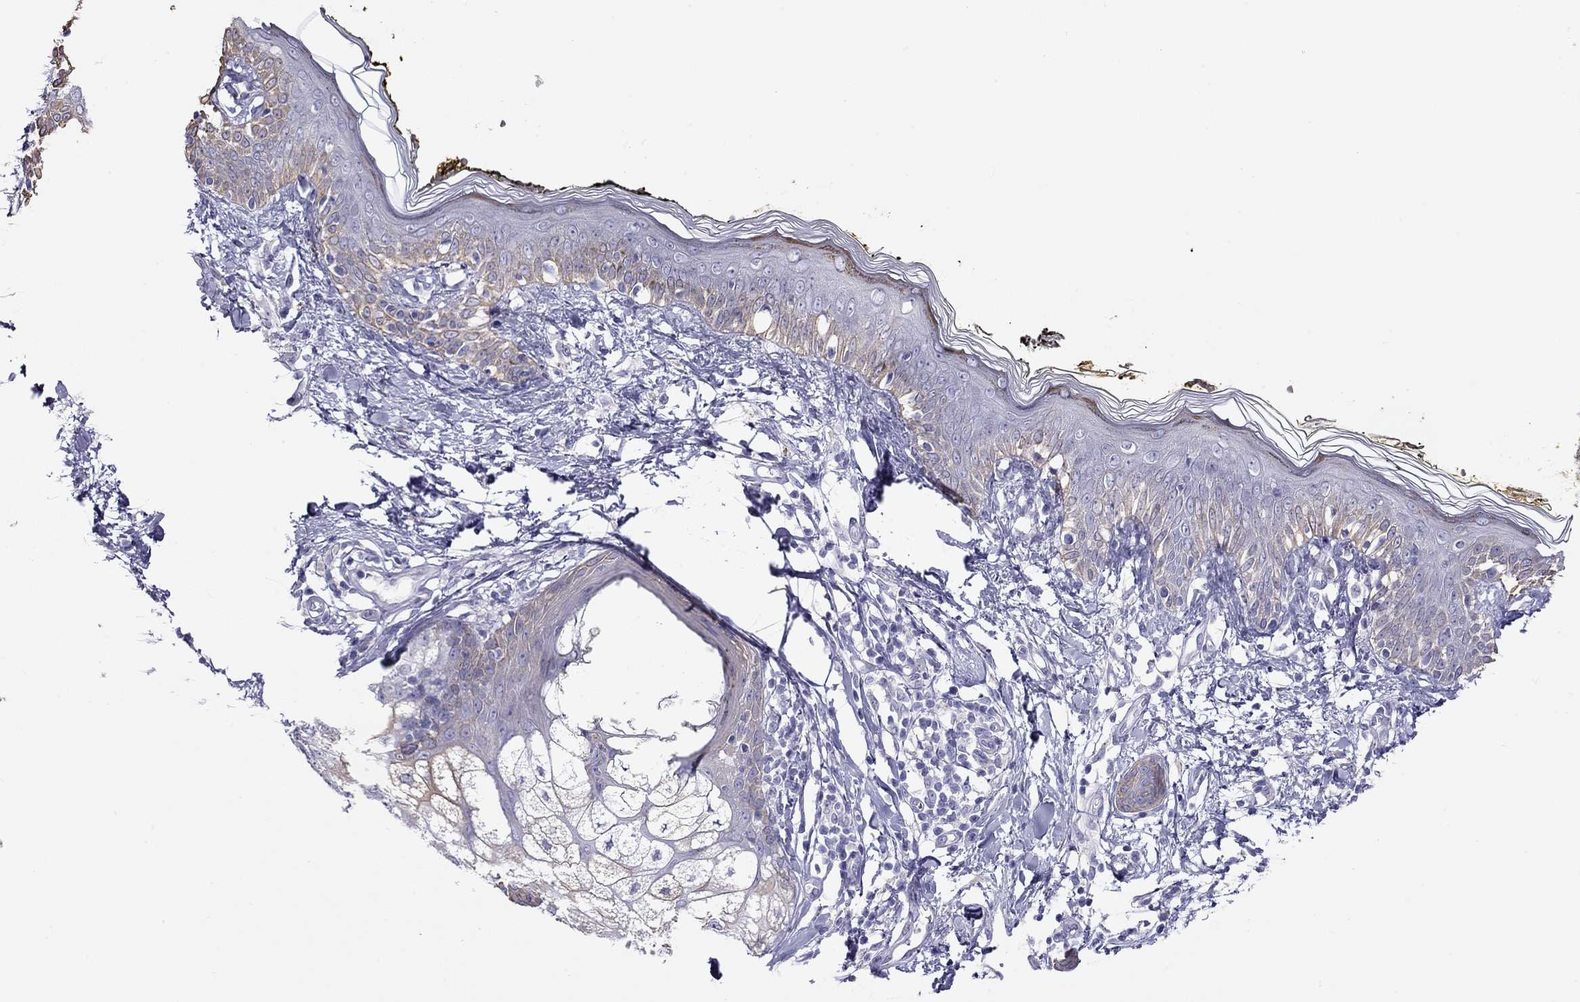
{"staining": {"intensity": "negative", "quantity": "none", "location": "none"}, "tissue": "skin", "cell_type": "Fibroblasts", "image_type": "normal", "snomed": [{"axis": "morphology", "description": "Normal tissue, NOS"}, {"axis": "topography", "description": "Skin"}], "caption": "IHC image of benign skin stained for a protein (brown), which exhibits no expression in fibroblasts.", "gene": "KCNV2", "patient": {"sex": "male", "age": 76}}